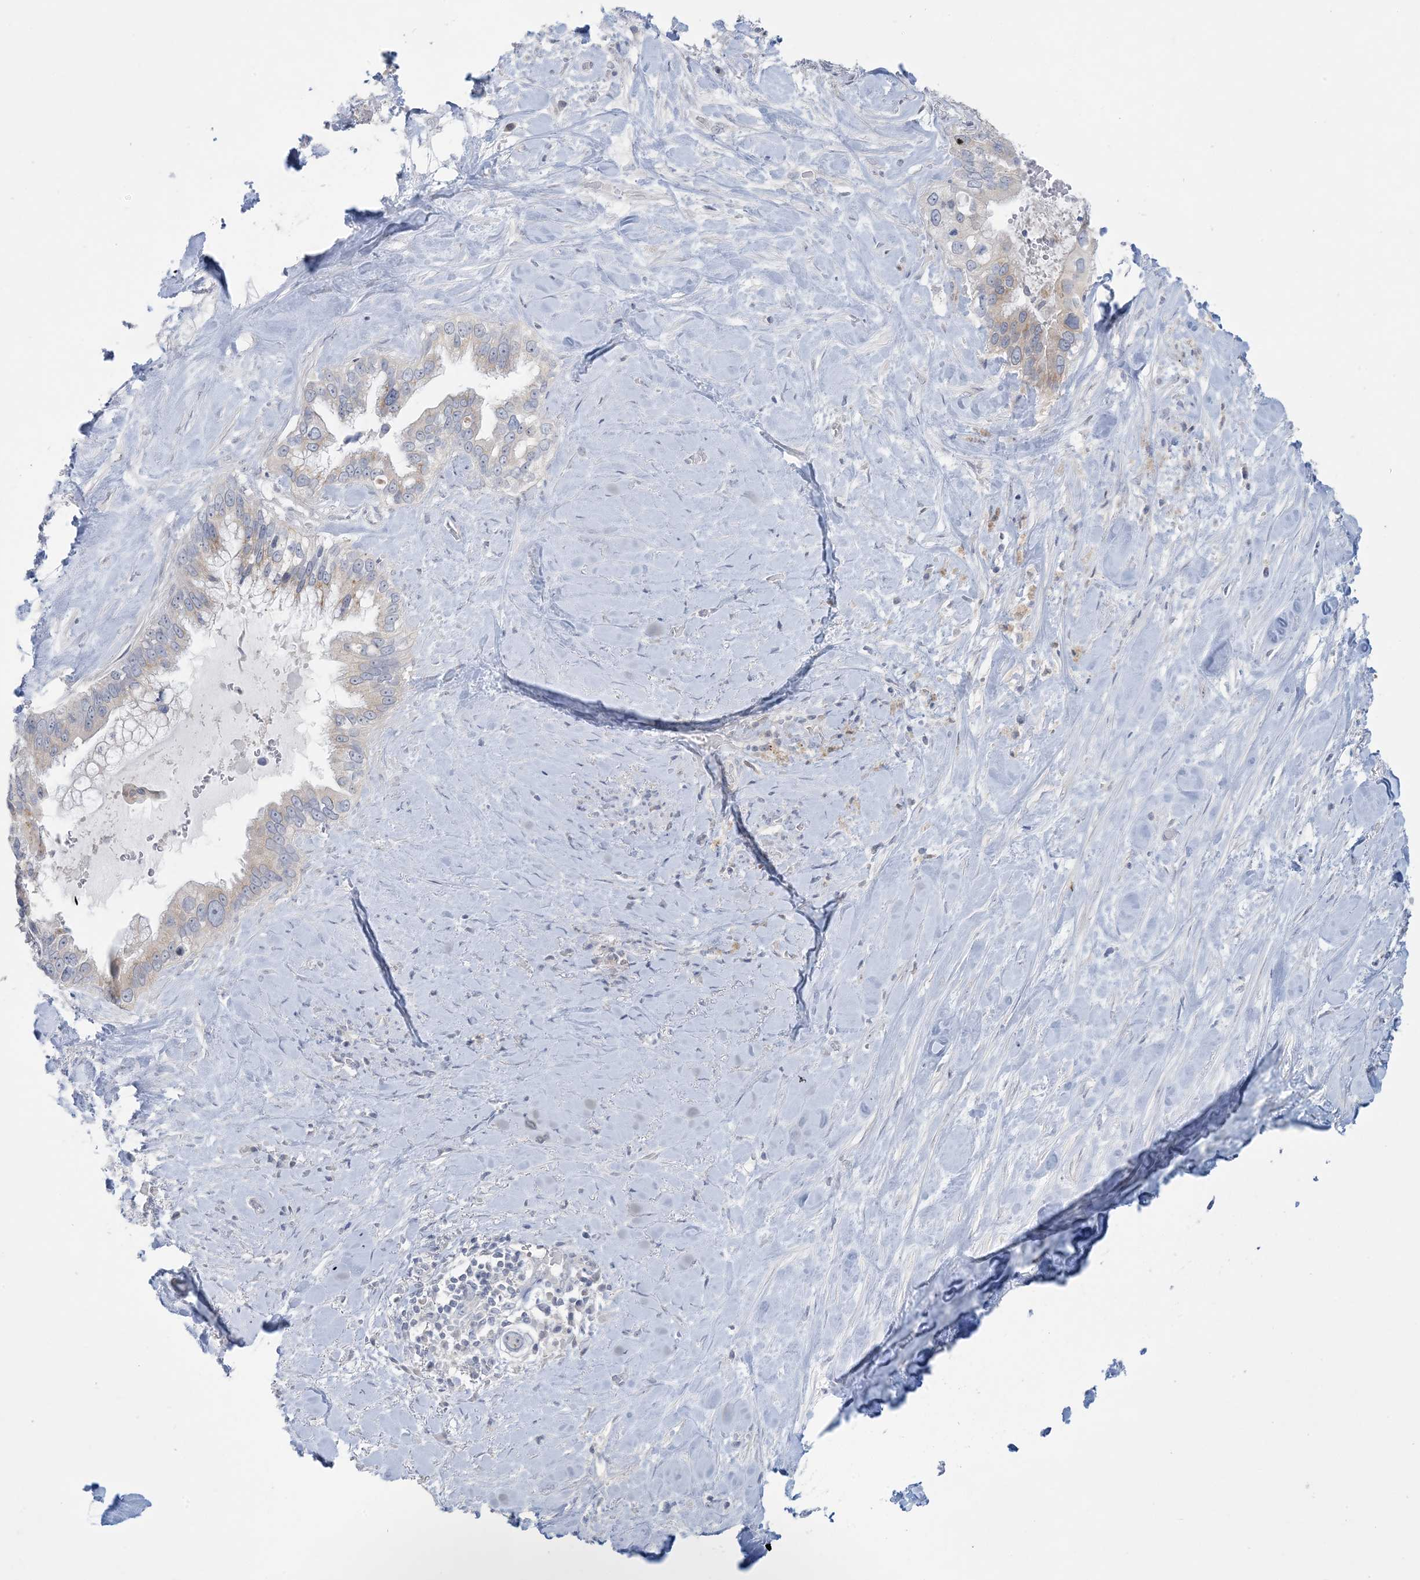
{"staining": {"intensity": "negative", "quantity": "none", "location": "none"}, "tissue": "pancreatic cancer", "cell_type": "Tumor cells", "image_type": "cancer", "snomed": [{"axis": "morphology", "description": "Inflammation, NOS"}, {"axis": "morphology", "description": "Adenocarcinoma, NOS"}, {"axis": "topography", "description": "Pancreas"}], "caption": "Tumor cells show no significant expression in pancreatic adenocarcinoma.", "gene": "KIF3A", "patient": {"sex": "female", "age": 56}}